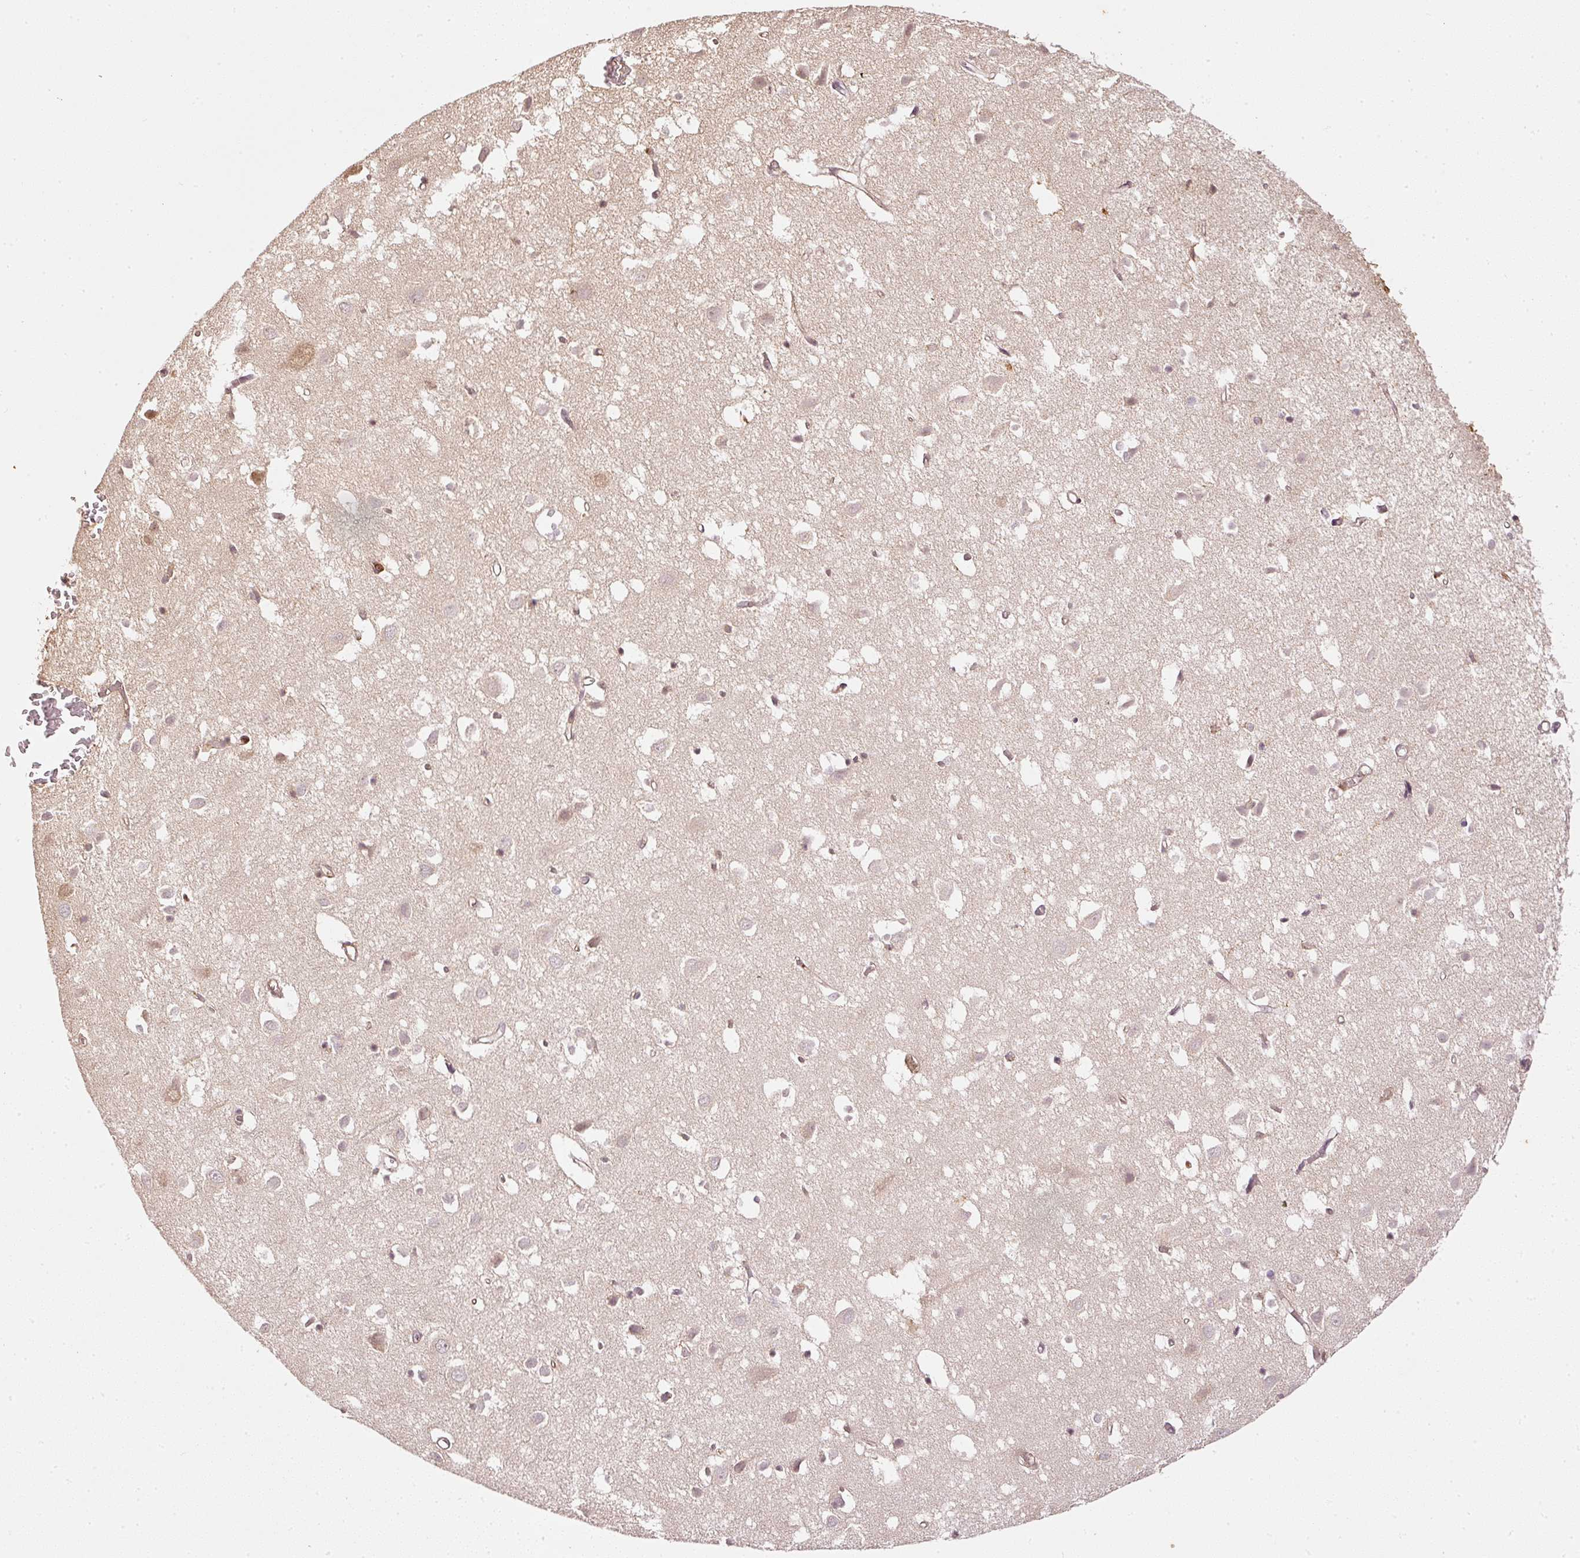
{"staining": {"intensity": "weak", "quantity": "25%-75%", "location": "cytoplasmic/membranous"}, "tissue": "cerebral cortex", "cell_type": "Endothelial cells", "image_type": "normal", "snomed": [{"axis": "morphology", "description": "Normal tissue, NOS"}, {"axis": "topography", "description": "Cerebral cortex"}], "caption": "The micrograph shows immunohistochemical staining of unremarkable cerebral cortex. There is weak cytoplasmic/membranous positivity is identified in about 25%-75% of endothelial cells.", "gene": "EVL", "patient": {"sex": "male", "age": 70}}